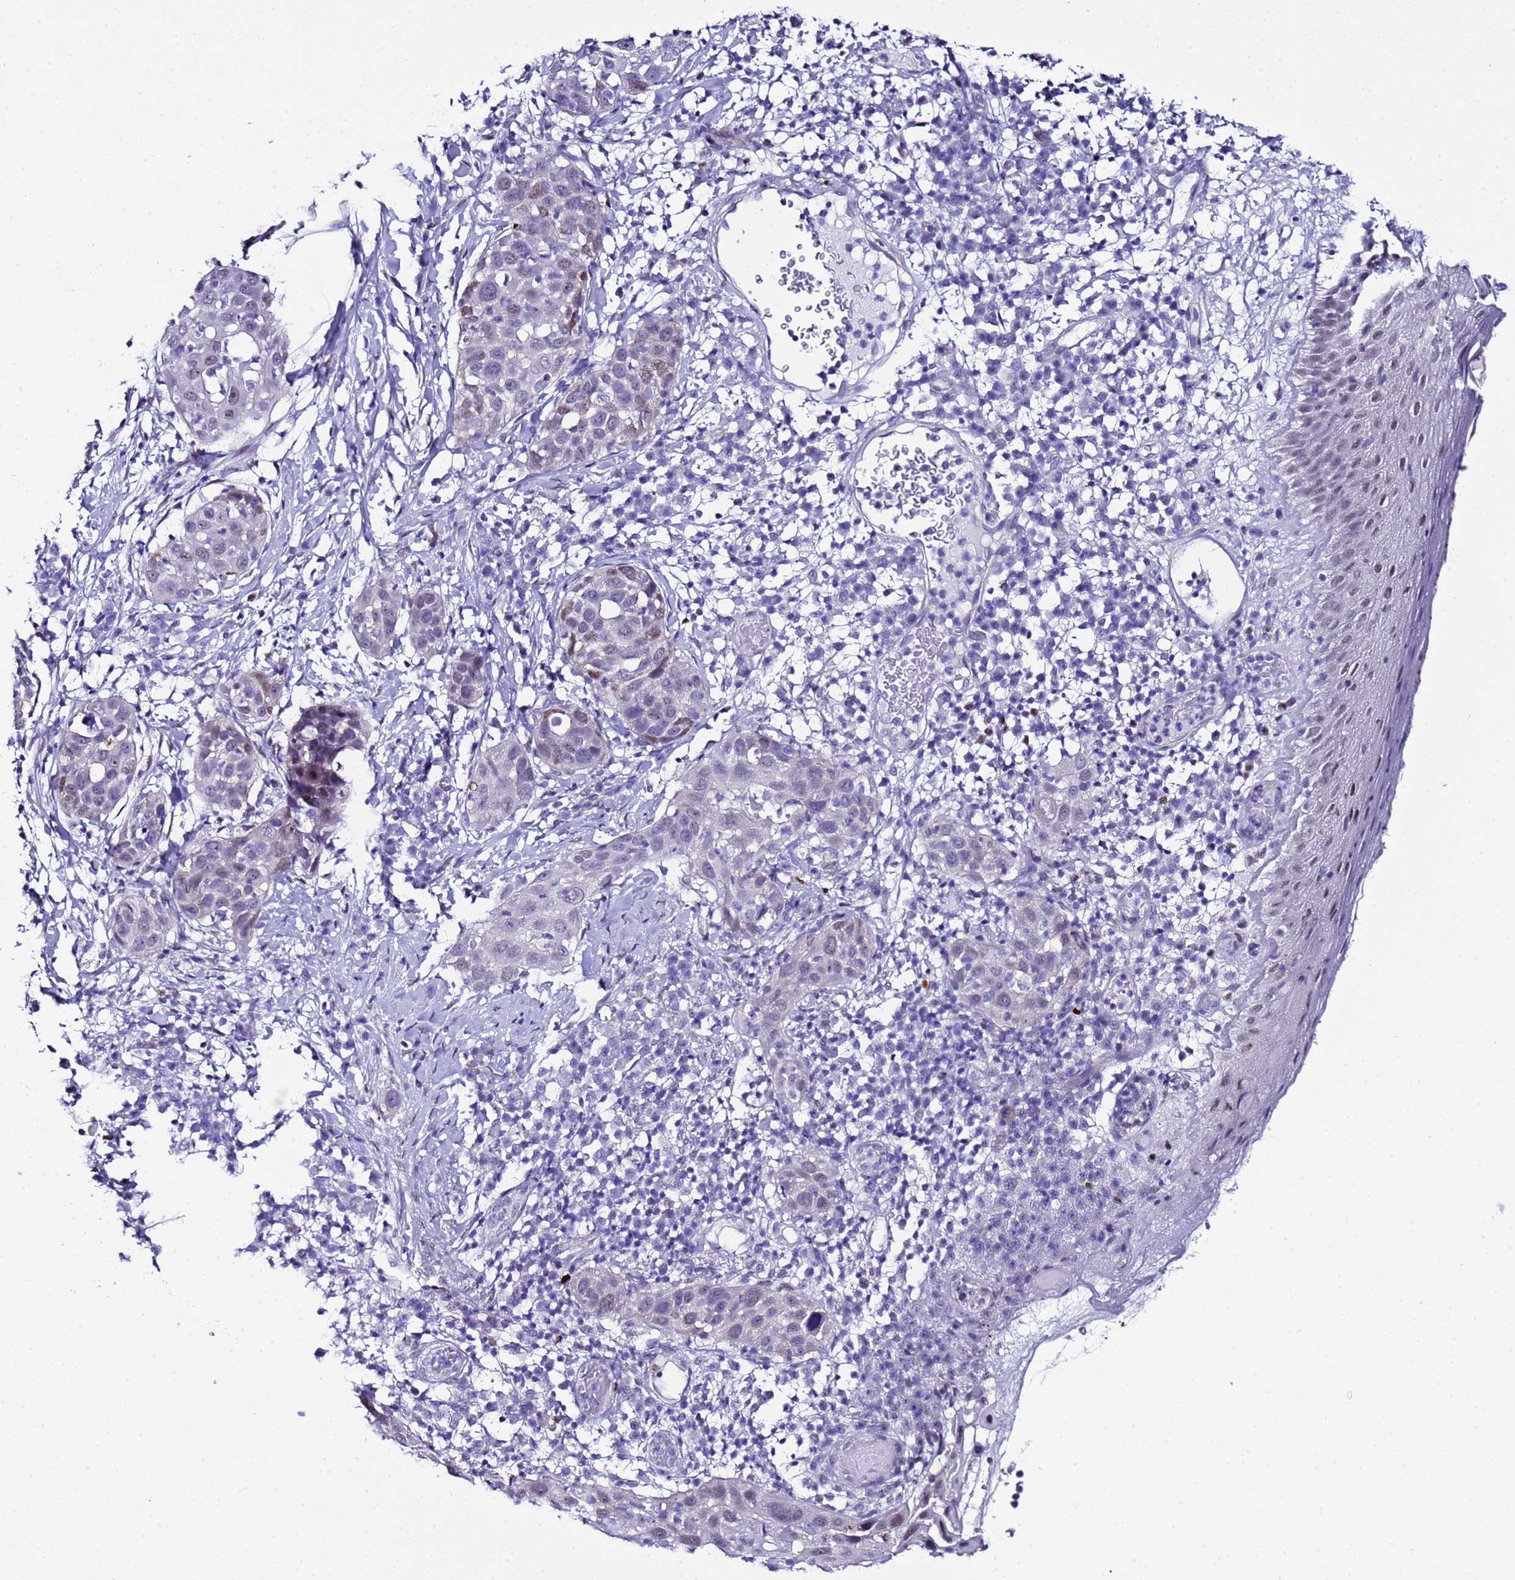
{"staining": {"intensity": "weak", "quantity": "<25%", "location": "nuclear"}, "tissue": "skin cancer", "cell_type": "Tumor cells", "image_type": "cancer", "snomed": [{"axis": "morphology", "description": "Squamous cell carcinoma, NOS"}, {"axis": "topography", "description": "Skin"}], "caption": "A high-resolution photomicrograph shows IHC staining of skin cancer, which exhibits no significant positivity in tumor cells.", "gene": "BCL7A", "patient": {"sex": "female", "age": 44}}